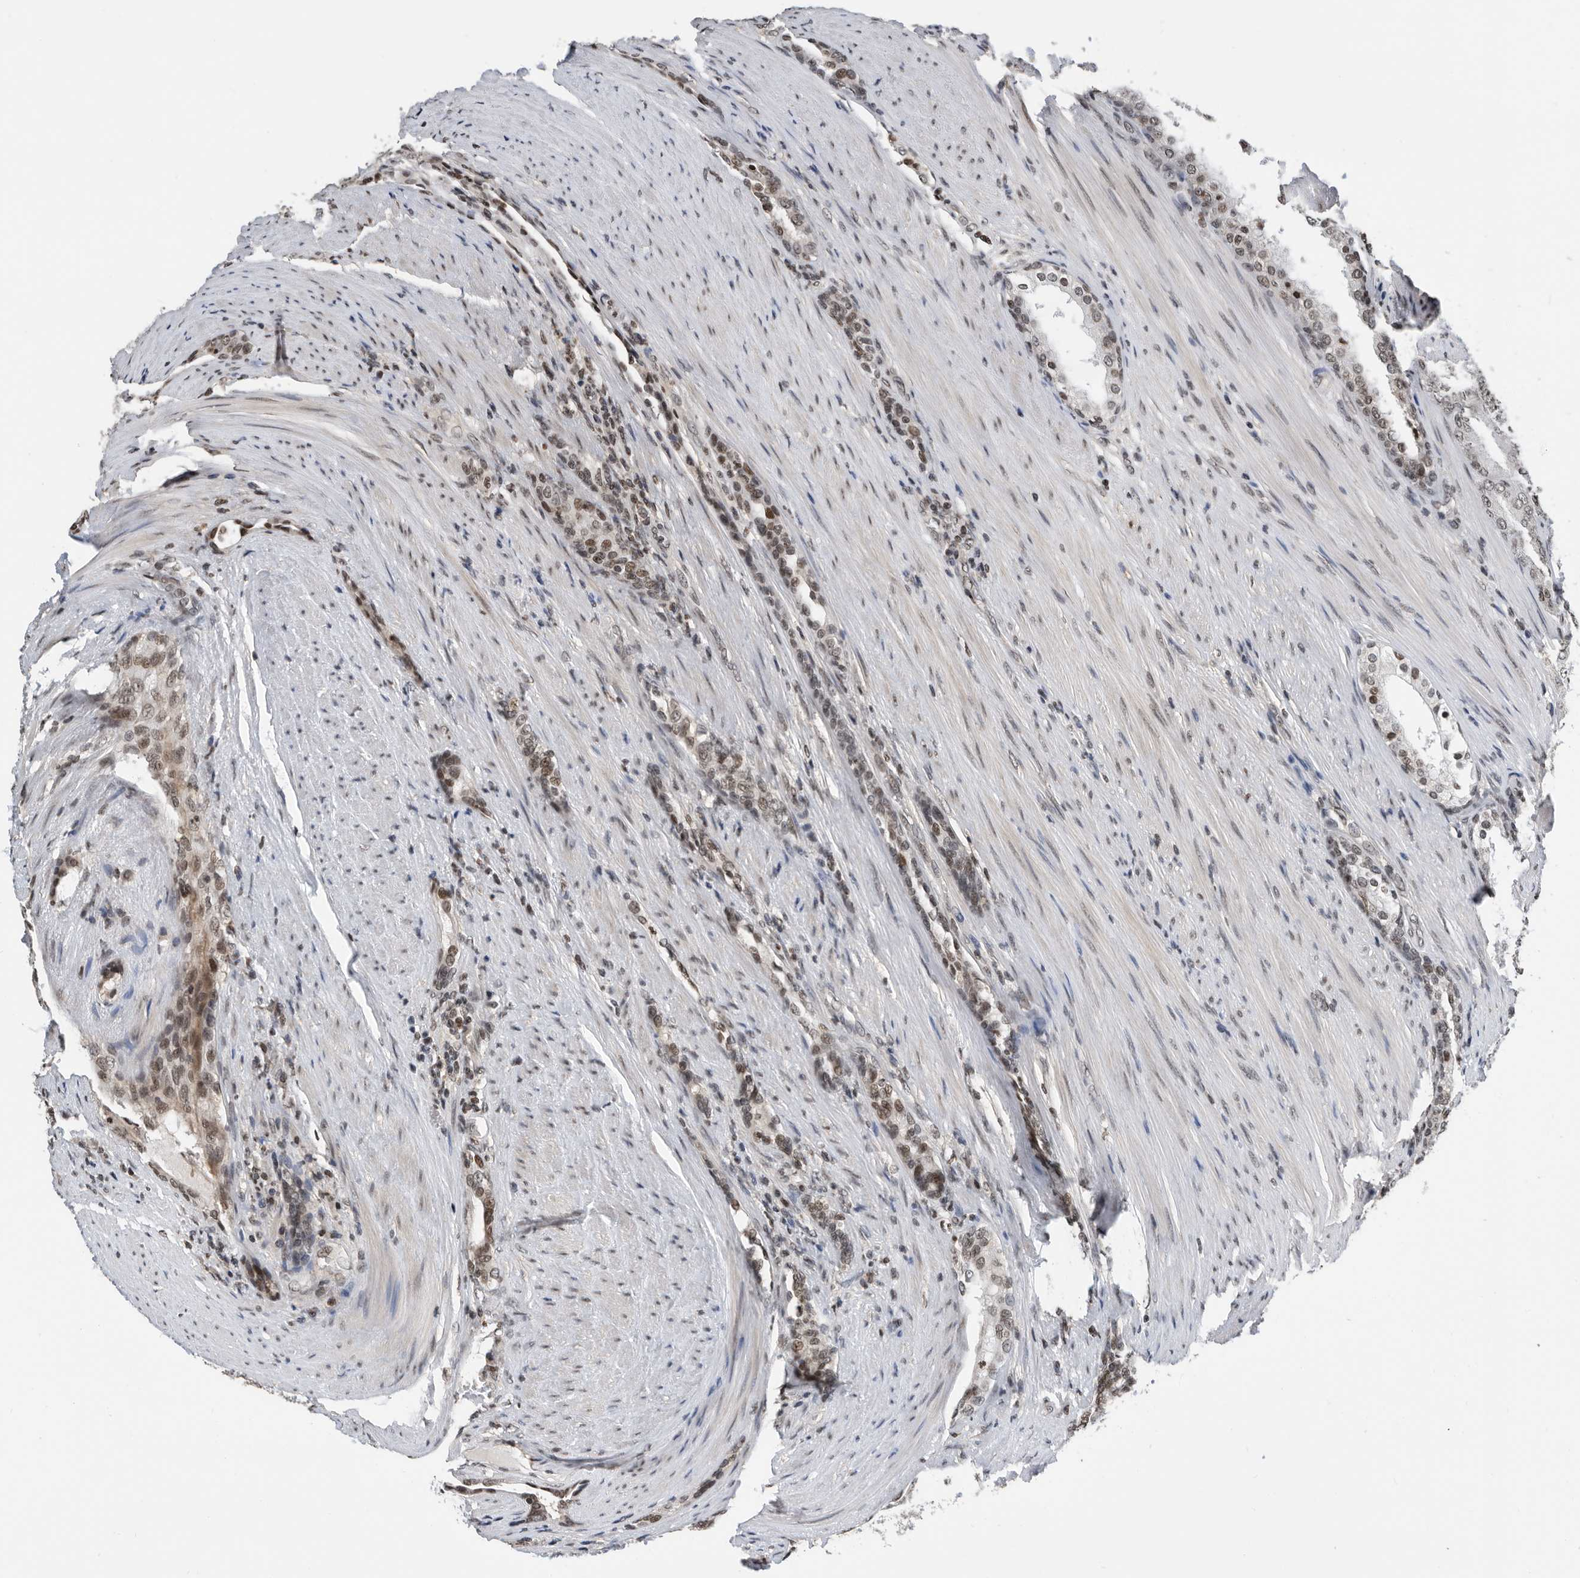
{"staining": {"intensity": "weak", "quantity": "25%-75%", "location": "nuclear"}, "tissue": "prostate cancer", "cell_type": "Tumor cells", "image_type": "cancer", "snomed": [{"axis": "morphology", "description": "Adenocarcinoma, High grade"}, {"axis": "topography", "description": "Prostate"}], "caption": "Approximately 25%-75% of tumor cells in human prostate cancer (adenocarcinoma (high-grade)) display weak nuclear protein expression as visualized by brown immunohistochemical staining.", "gene": "SNRNP48", "patient": {"sex": "male", "age": 60}}